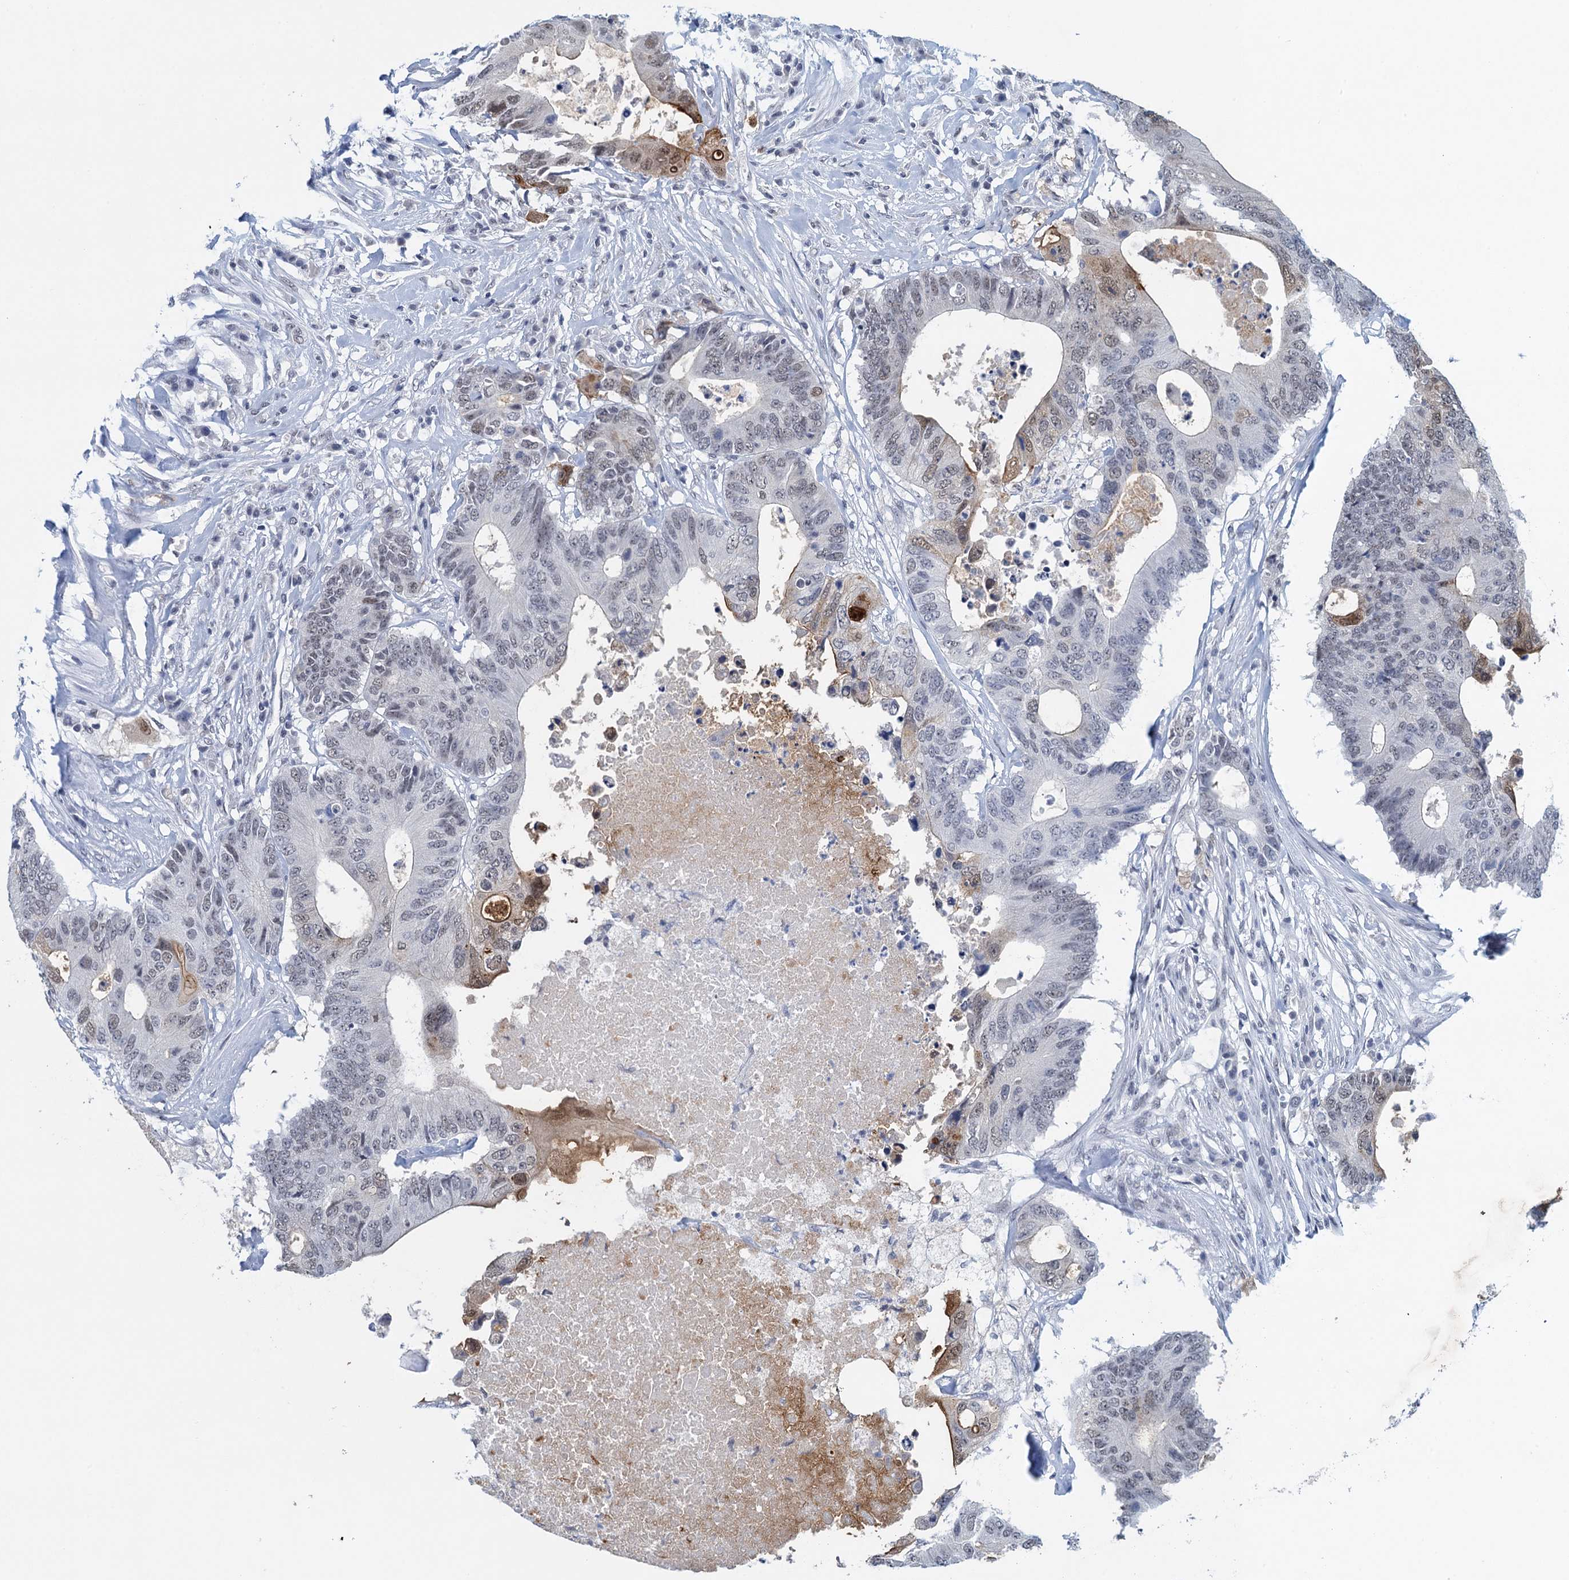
{"staining": {"intensity": "moderate", "quantity": "<25%", "location": "cytoplasmic/membranous"}, "tissue": "colorectal cancer", "cell_type": "Tumor cells", "image_type": "cancer", "snomed": [{"axis": "morphology", "description": "Adenocarcinoma, NOS"}, {"axis": "topography", "description": "Colon"}], "caption": "Immunohistochemistry (IHC) (DAB) staining of human colorectal cancer displays moderate cytoplasmic/membranous protein positivity in about <25% of tumor cells.", "gene": "EPS8L1", "patient": {"sex": "male", "age": 71}}